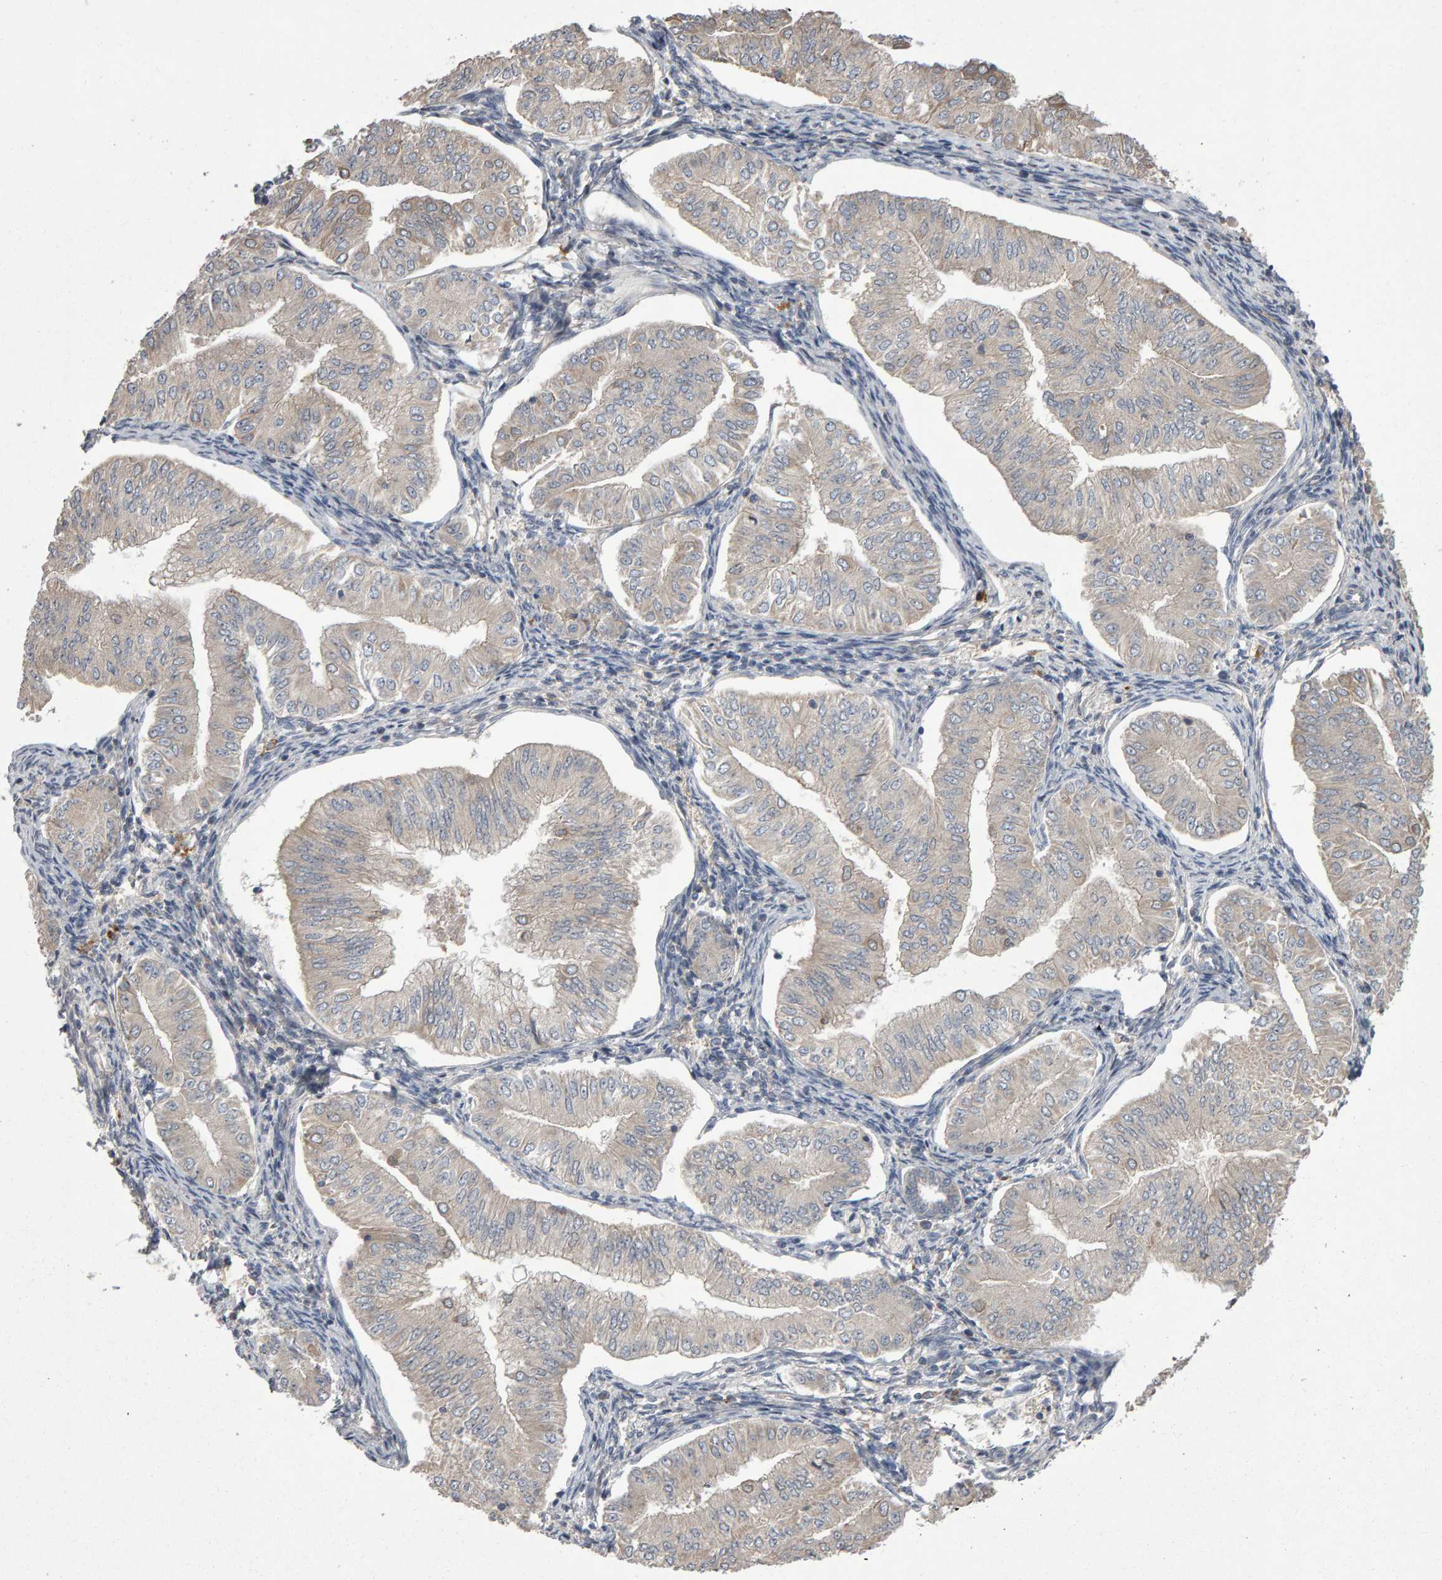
{"staining": {"intensity": "negative", "quantity": "none", "location": "none"}, "tissue": "endometrial cancer", "cell_type": "Tumor cells", "image_type": "cancer", "snomed": [{"axis": "morphology", "description": "Normal tissue, NOS"}, {"axis": "morphology", "description": "Adenocarcinoma, NOS"}, {"axis": "topography", "description": "Endometrium"}], "caption": "This is a micrograph of IHC staining of endometrial cancer (adenocarcinoma), which shows no positivity in tumor cells.", "gene": "PGS1", "patient": {"sex": "female", "age": 53}}